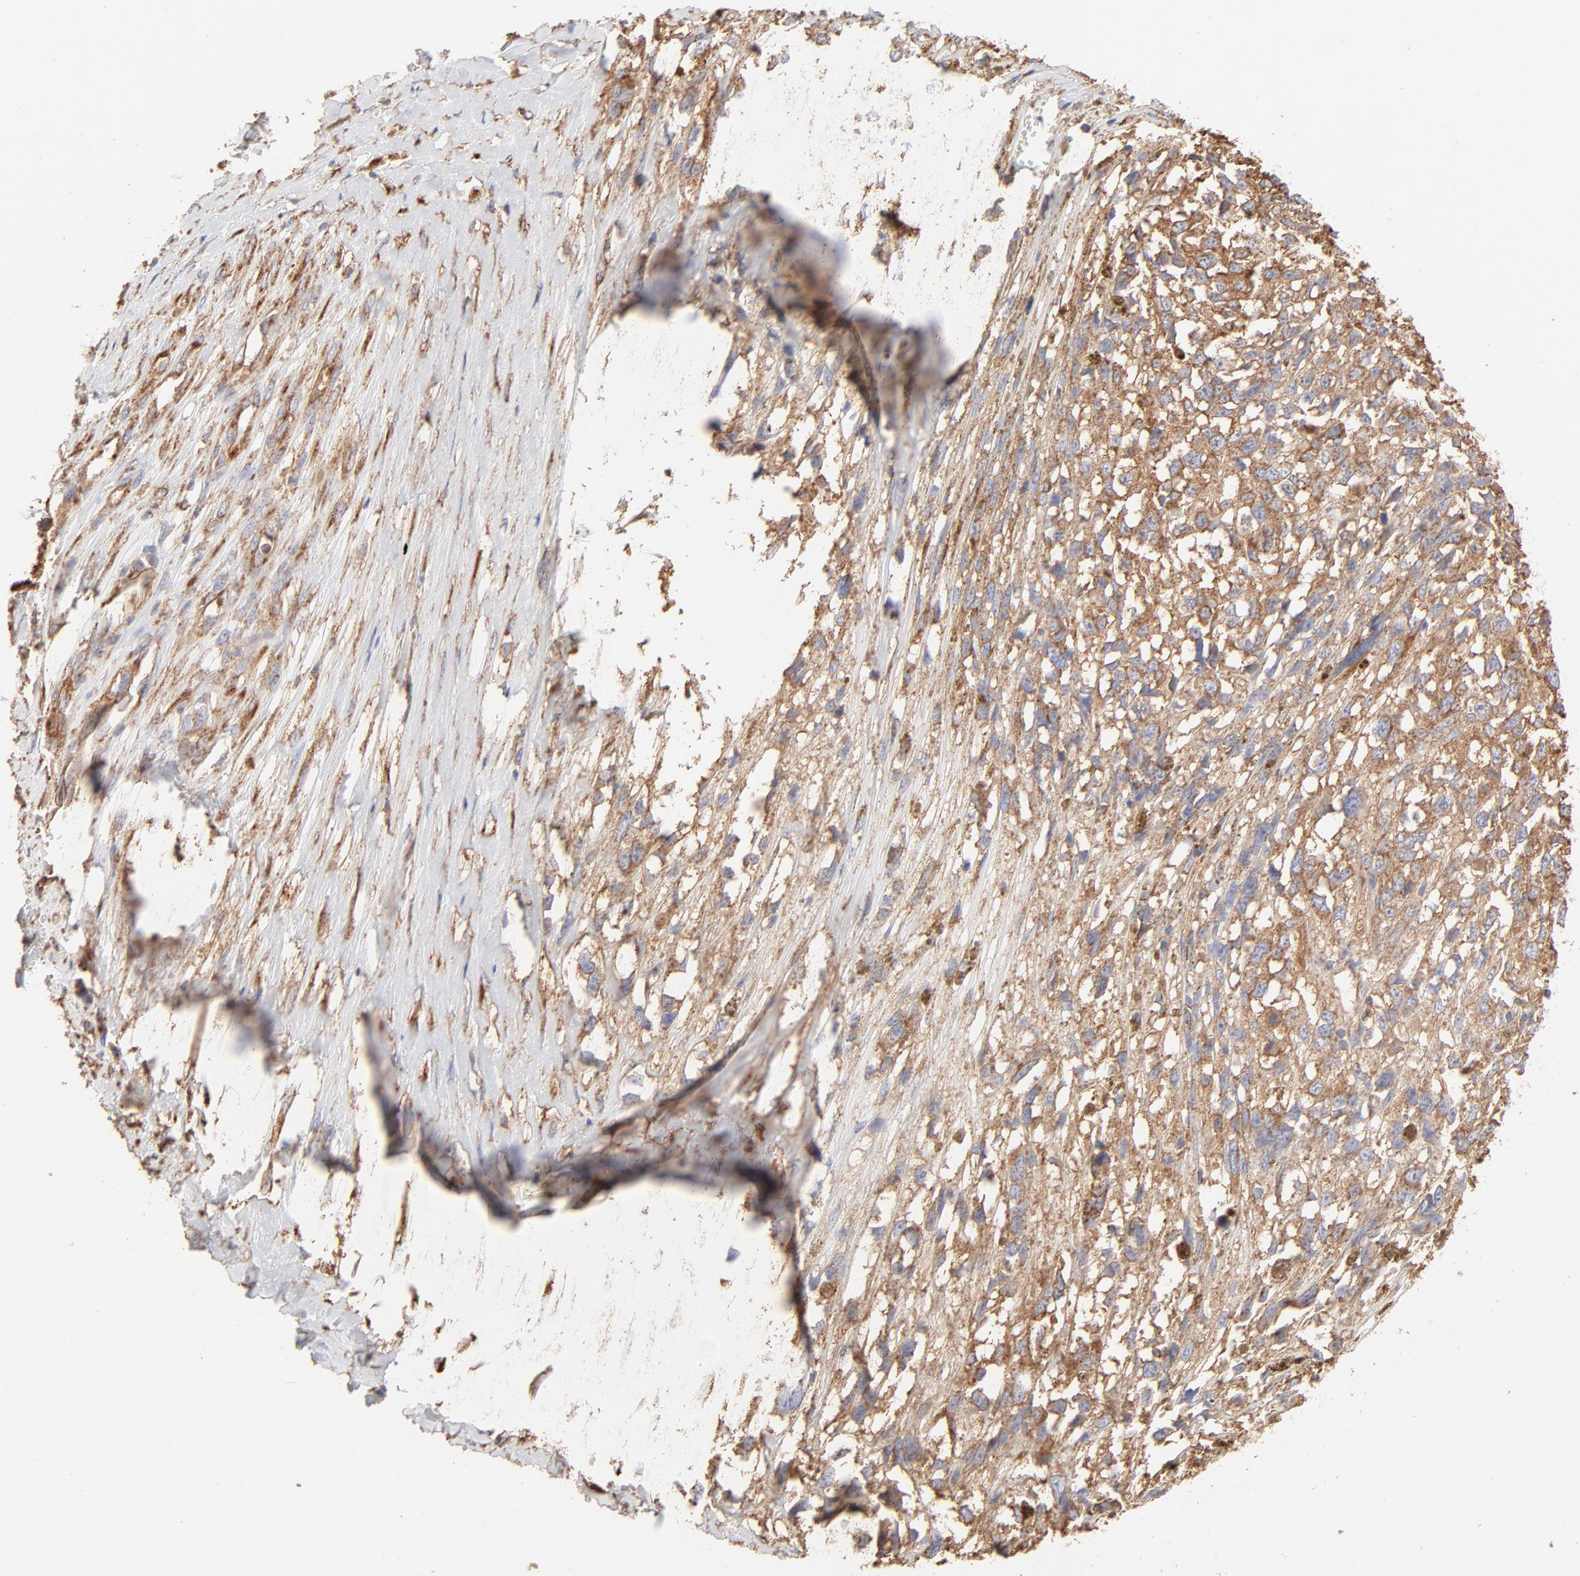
{"staining": {"intensity": "moderate", "quantity": ">75%", "location": "cytoplasmic/membranous"}, "tissue": "melanoma", "cell_type": "Tumor cells", "image_type": "cancer", "snomed": [{"axis": "morphology", "description": "Malignant melanoma, Metastatic site"}, {"axis": "topography", "description": "Lymph node"}], "caption": "The photomicrograph reveals a brown stain indicating the presence of a protein in the cytoplasmic/membranous of tumor cells in melanoma.", "gene": "CLTB", "patient": {"sex": "male", "age": 59}}